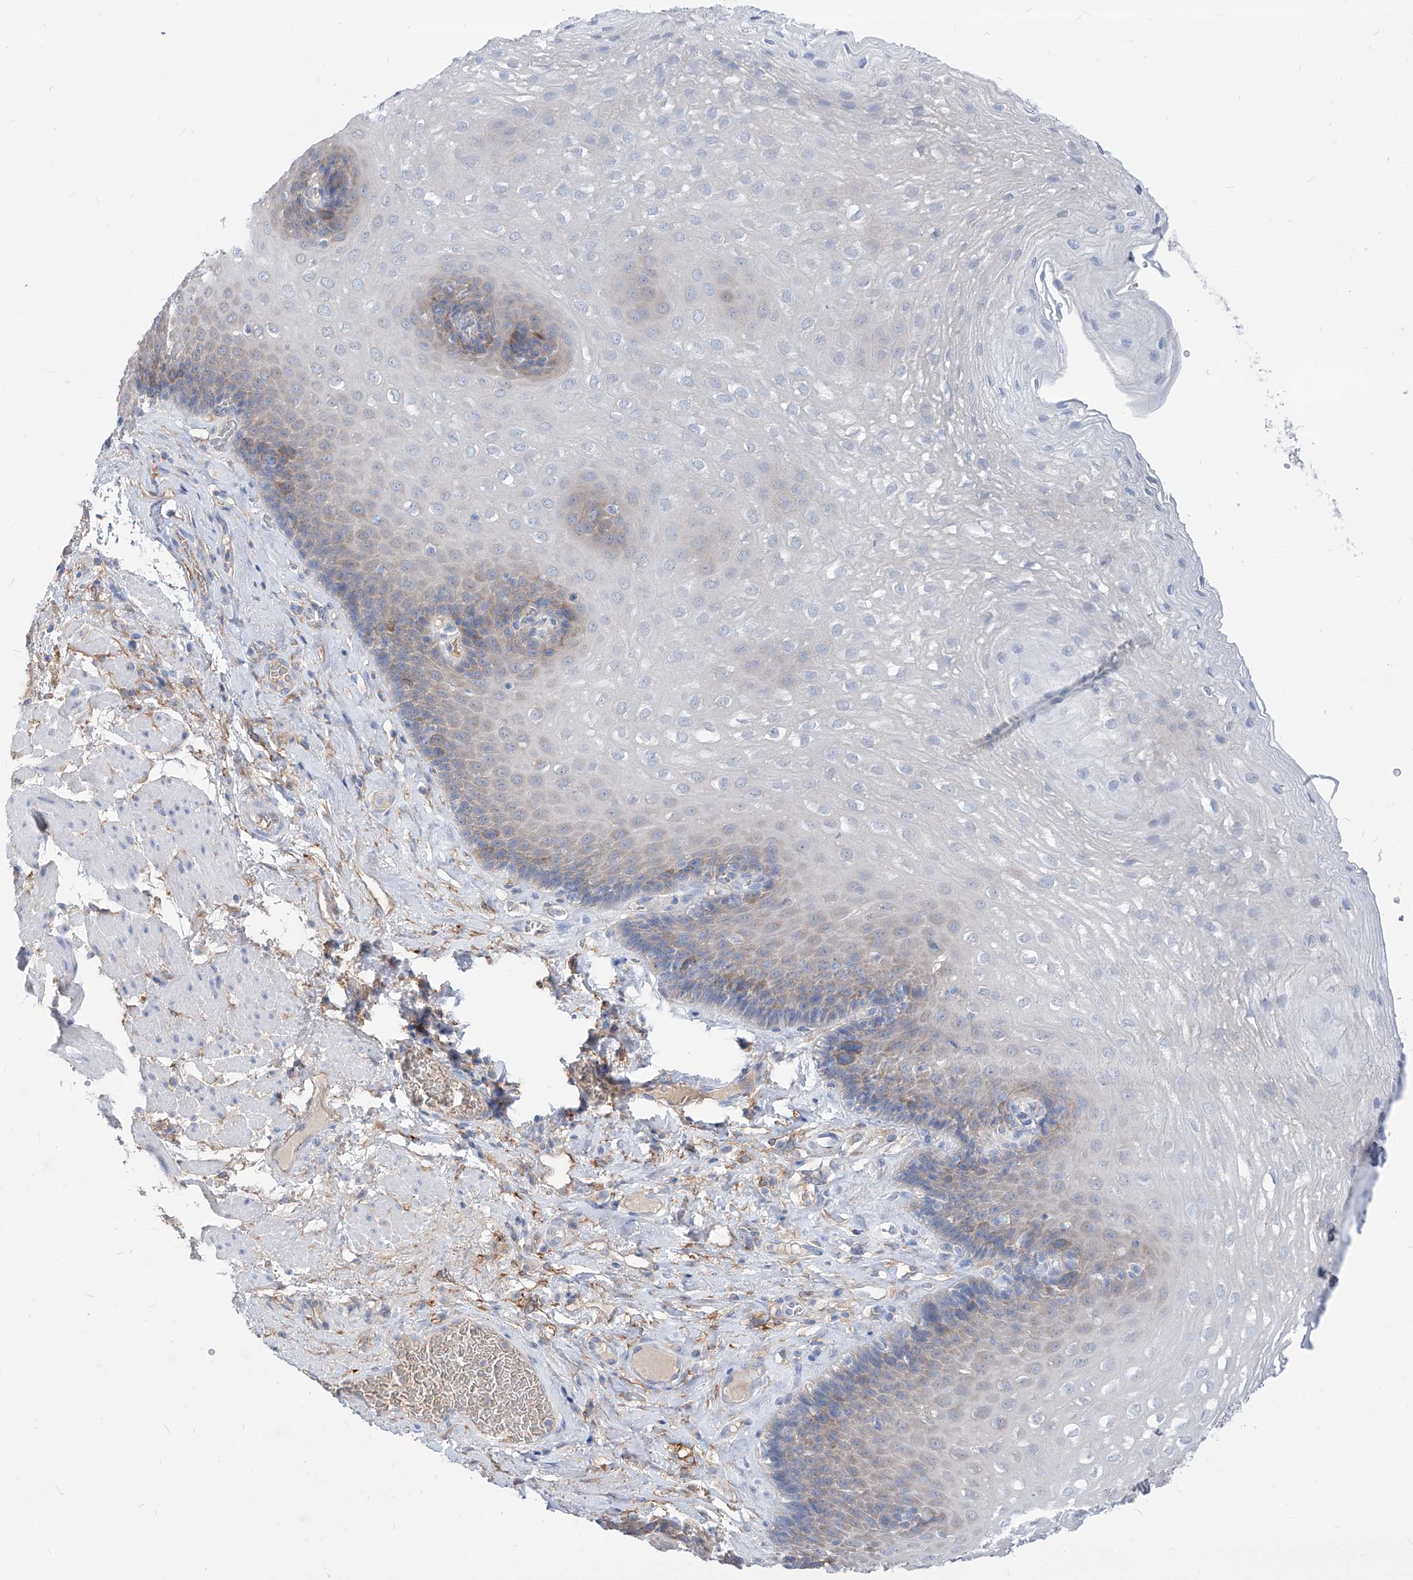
{"staining": {"intensity": "weak", "quantity": "<25%", "location": "cytoplasmic/membranous"}, "tissue": "esophagus", "cell_type": "Squamous epithelial cells", "image_type": "normal", "snomed": [{"axis": "morphology", "description": "Normal tissue, NOS"}, {"axis": "topography", "description": "Esophagus"}], "caption": "Esophagus stained for a protein using IHC demonstrates no staining squamous epithelial cells.", "gene": "AKAP10", "patient": {"sex": "female", "age": 66}}